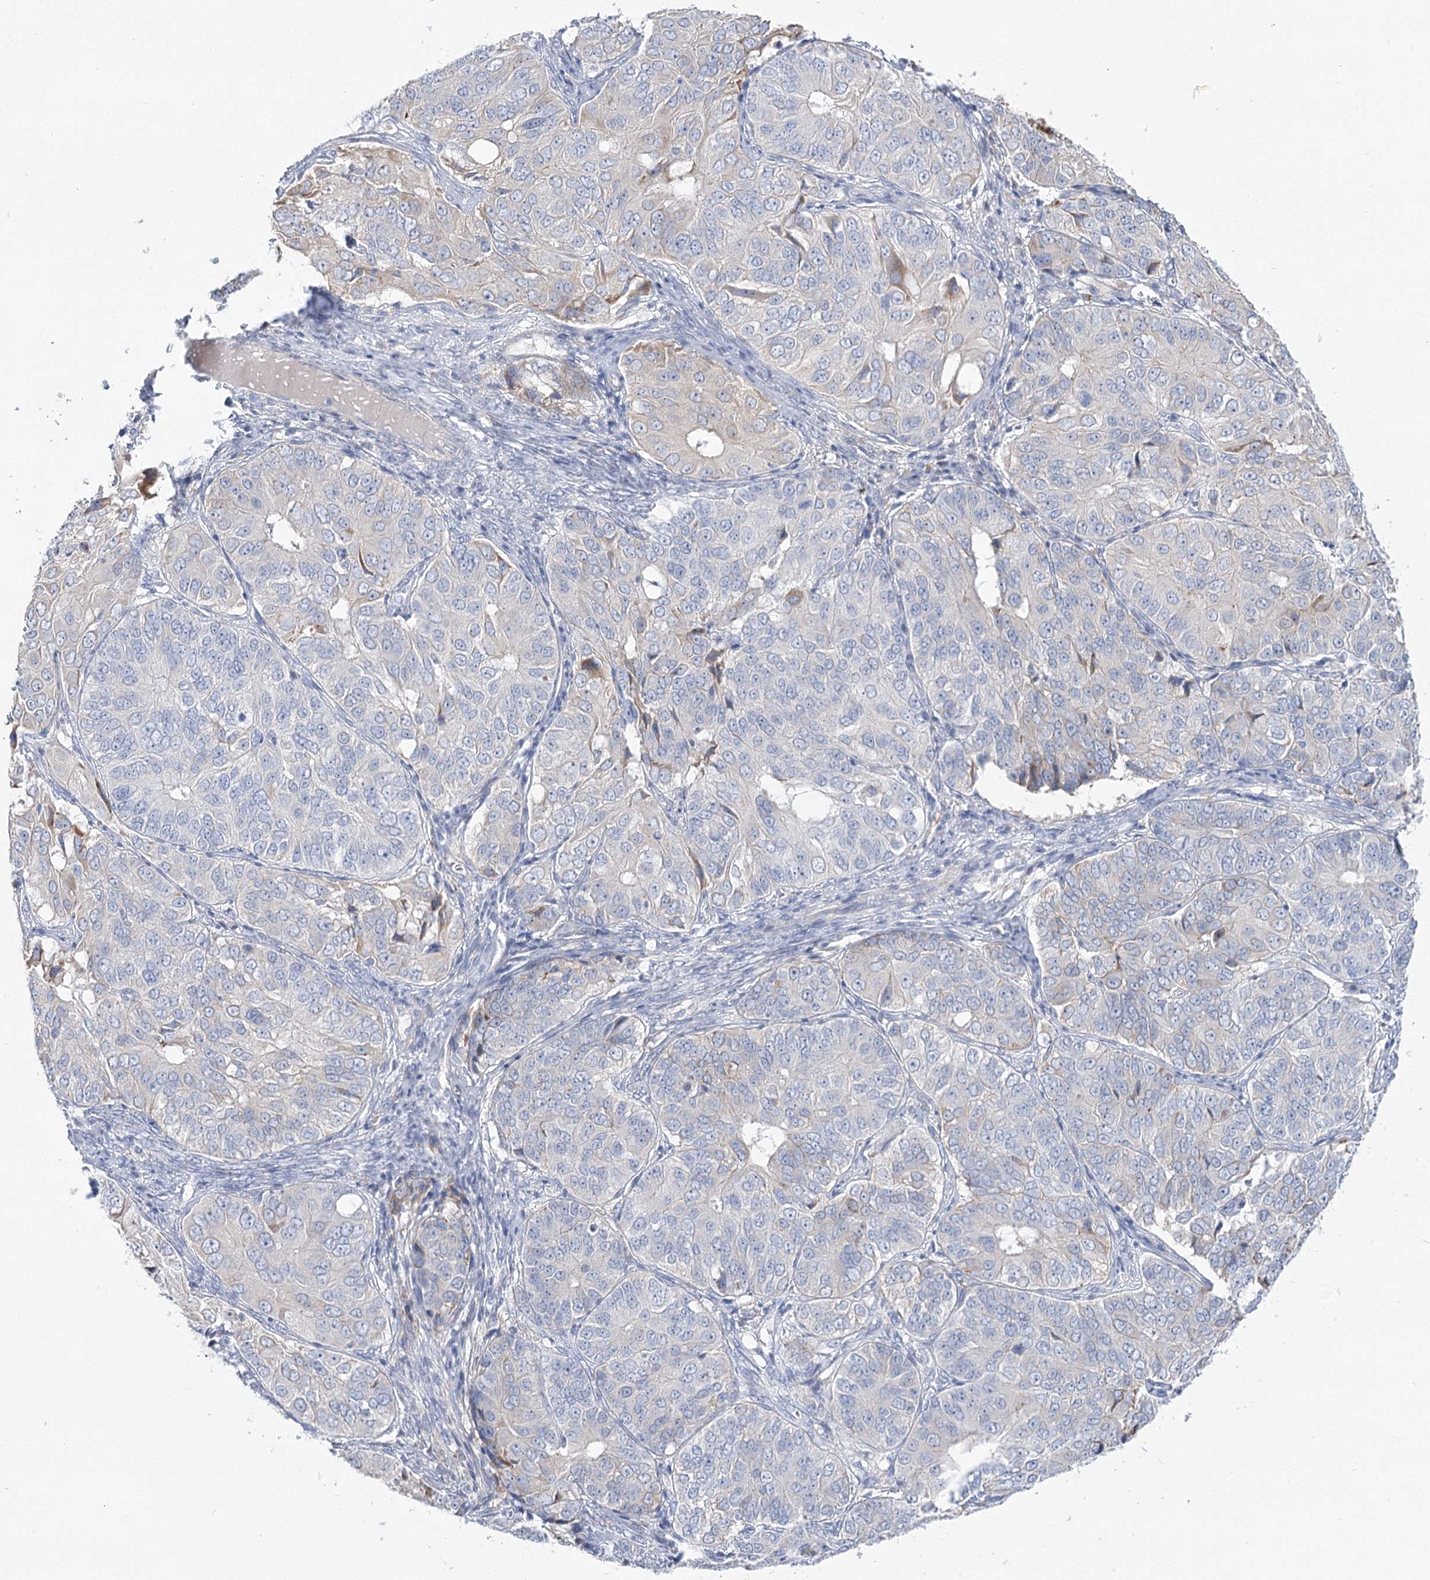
{"staining": {"intensity": "negative", "quantity": "none", "location": "none"}, "tissue": "ovarian cancer", "cell_type": "Tumor cells", "image_type": "cancer", "snomed": [{"axis": "morphology", "description": "Carcinoma, endometroid"}, {"axis": "topography", "description": "Ovary"}], "caption": "An immunohistochemistry micrograph of ovarian endometroid carcinoma is shown. There is no staining in tumor cells of ovarian endometroid carcinoma. (Stains: DAB IHC with hematoxylin counter stain, Microscopy: brightfield microscopy at high magnification).", "gene": "SIAE", "patient": {"sex": "female", "age": 51}}